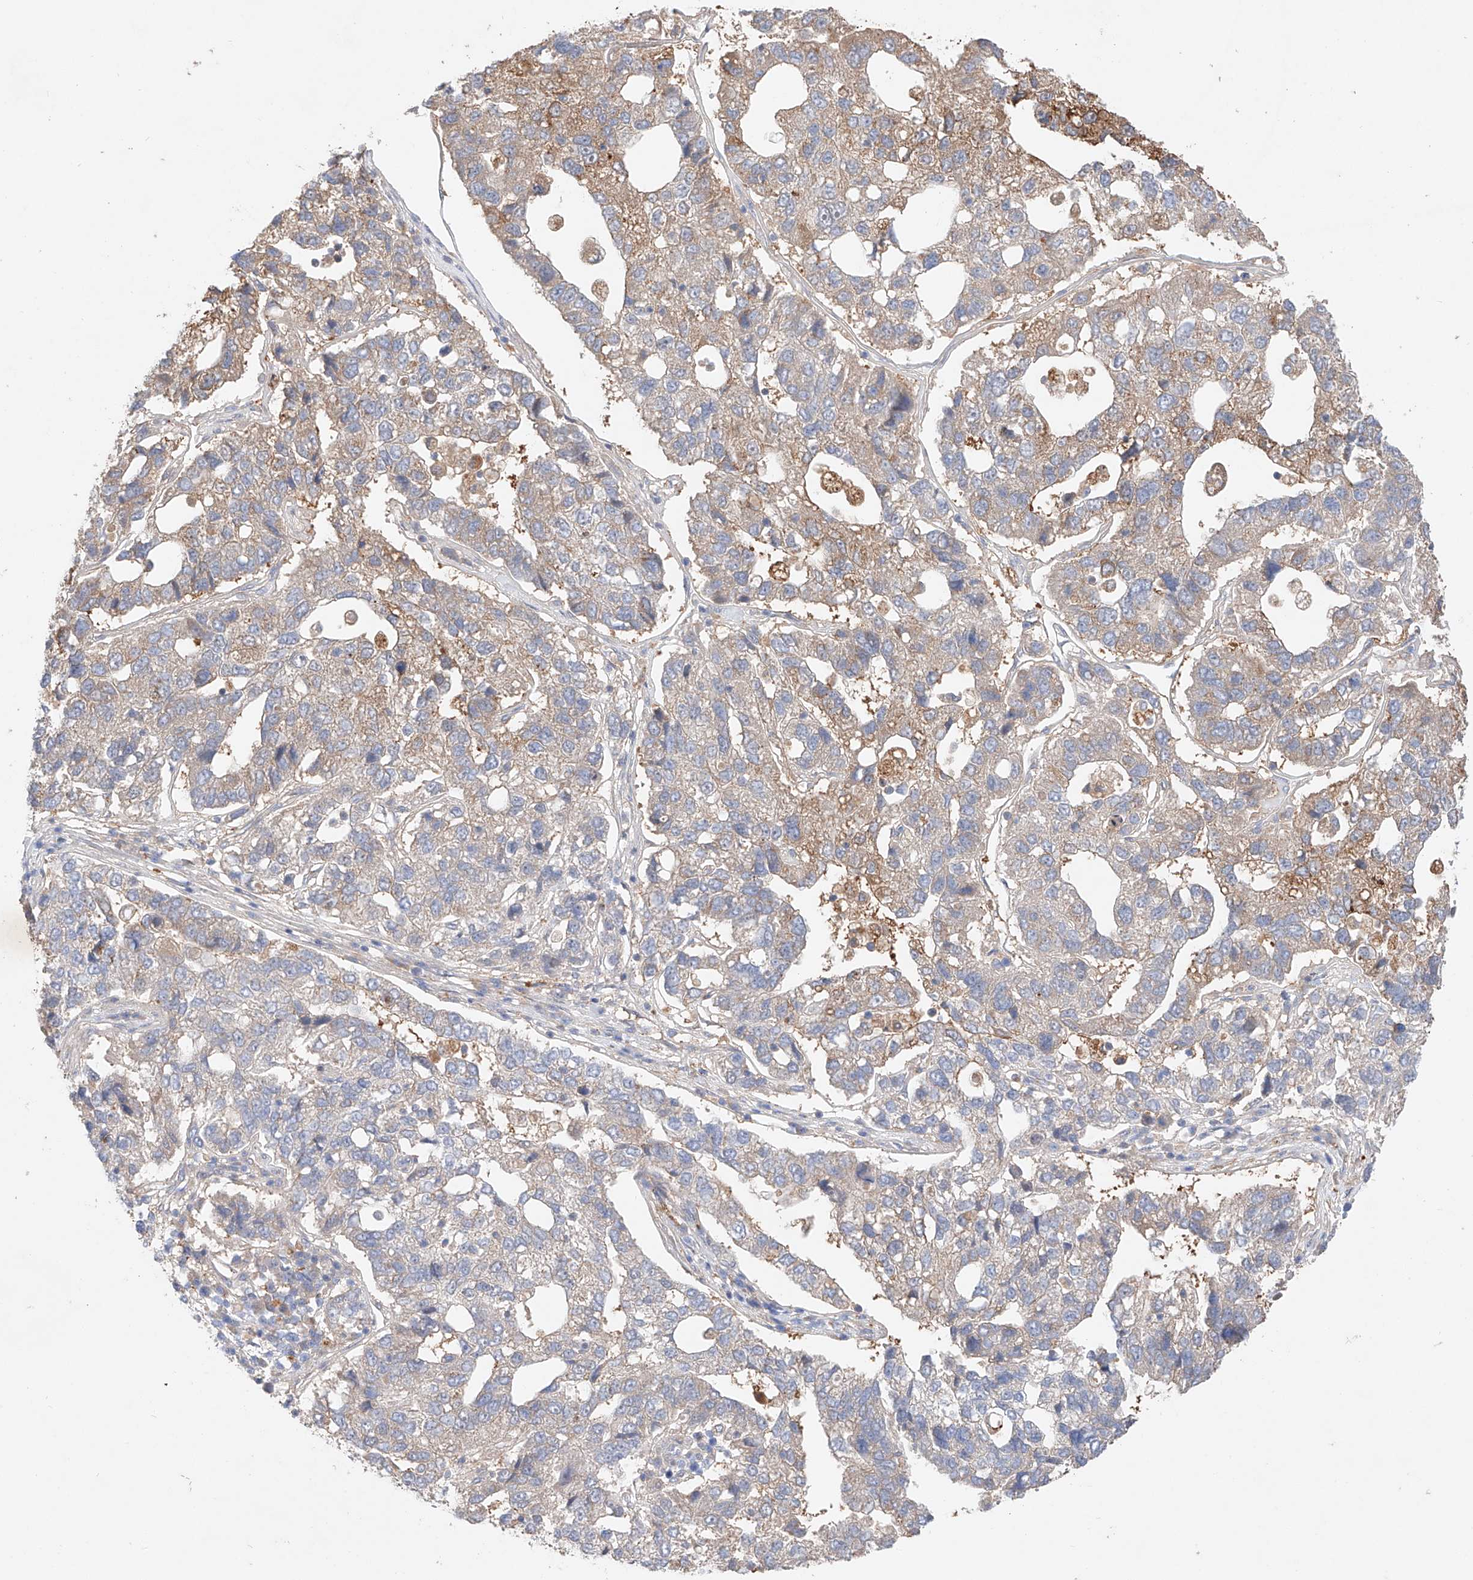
{"staining": {"intensity": "weak", "quantity": "25%-75%", "location": "cytoplasmic/membranous"}, "tissue": "pancreatic cancer", "cell_type": "Tumor cells", "image_type": "cancer", "snomed": [{"axis": "morphology", "description": "Adenocarcinoma, NOS"}, {"axis": "topography", "description": "Pancreas"}], "caption": "Immunohistochemistry image of human adenocarcinoma (pancreatic) stained for a protein (brown), which displays low levels of weak cytoplasmic/membranous staining in about 25%-75% of tumor cells.", "gene": "GCNT1", "patient": {"sex": "female", "age": 61}}